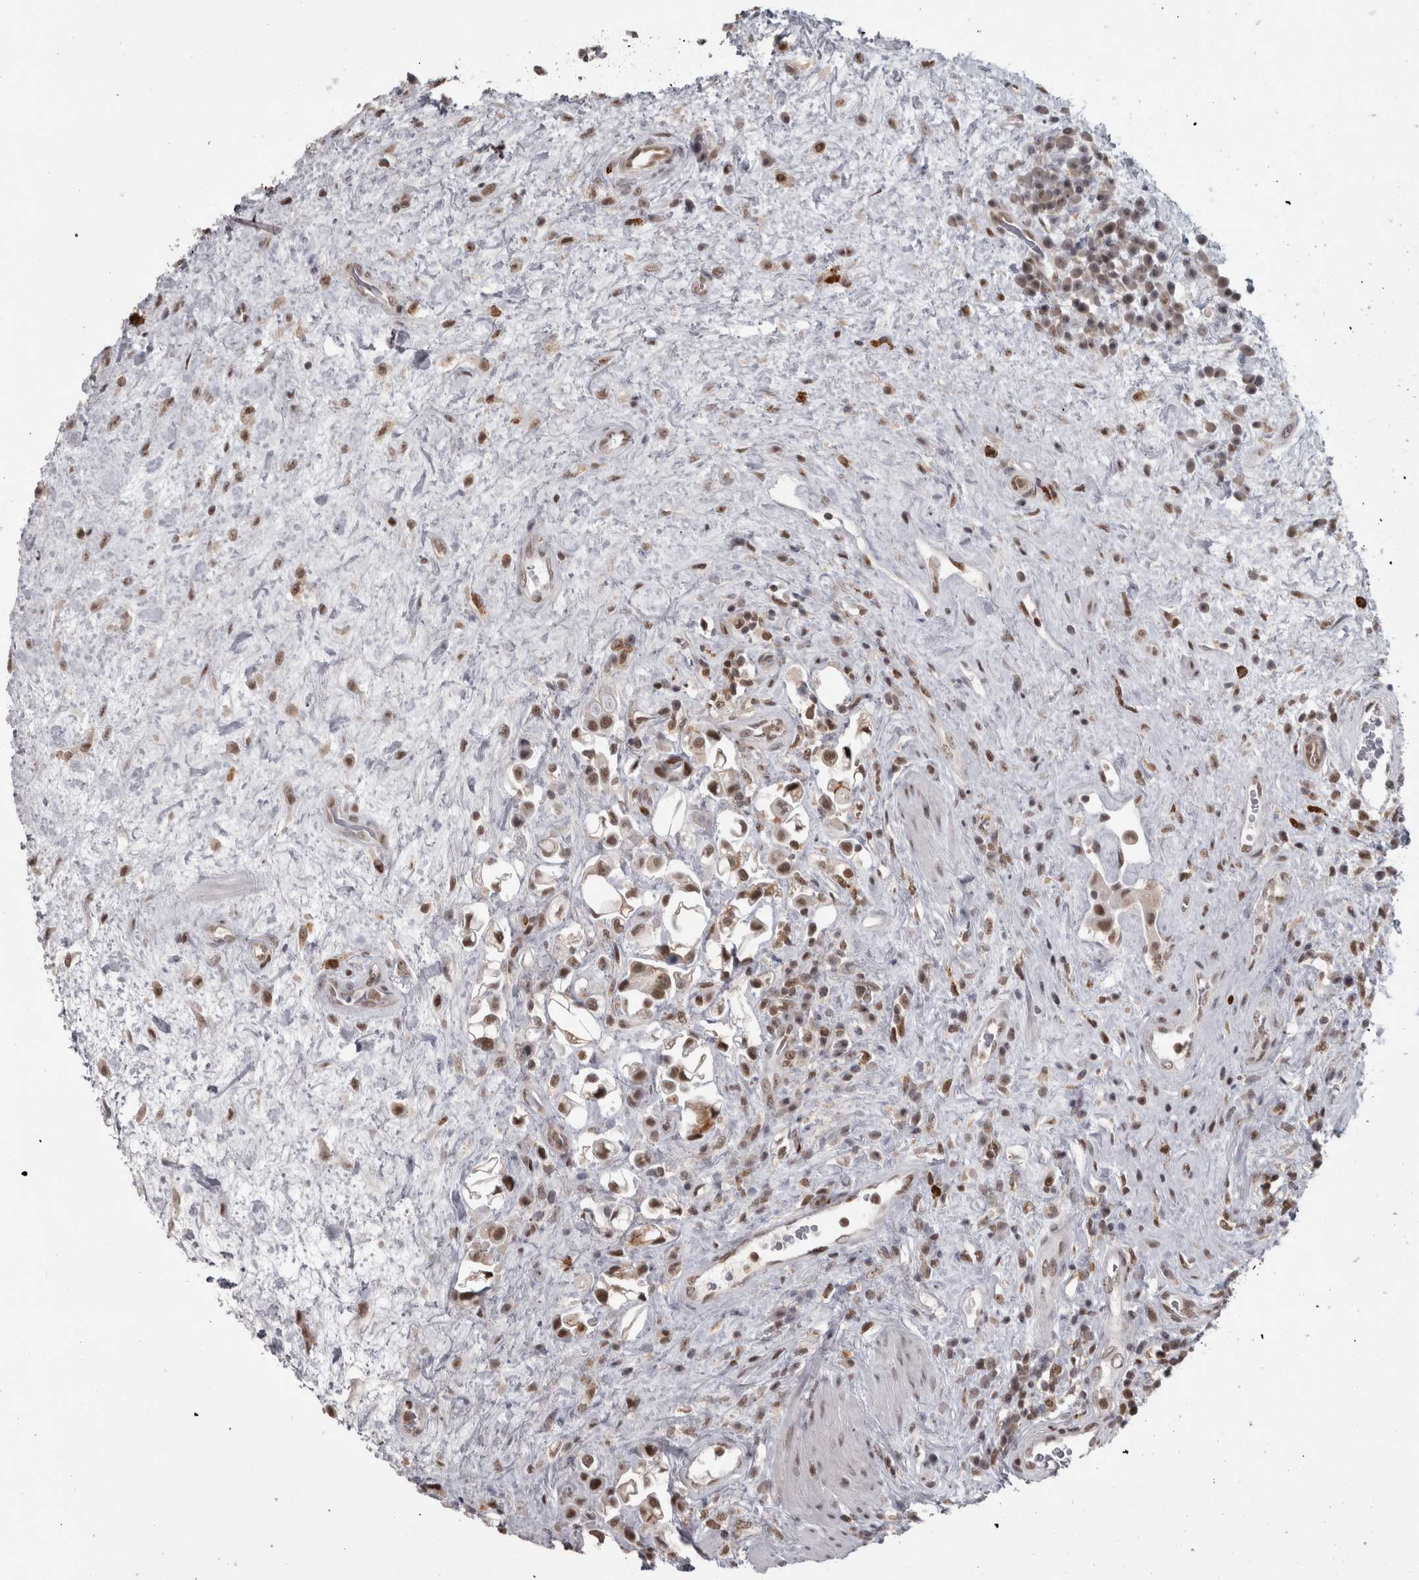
{"staining": {"intensity": "moderate", "quantity": ">75%", "location": "nuclear"}, "tissue": "urothelial cancer", "cell_type": "Tumor cells", "image_type": "cancer", "snomed": [{"axis": "morphology", "description": "Urothelial carcinoma, High grade"}, {"axis": "topography", "description": "Urinary bladder"}], "caption": "A medium amount of moderate nuclear staining is present in approximately >75% of tumor cells in urothelial cancer tissue.", "gene": "MICU3", "patient": {"sex": "male", "age": 50}}